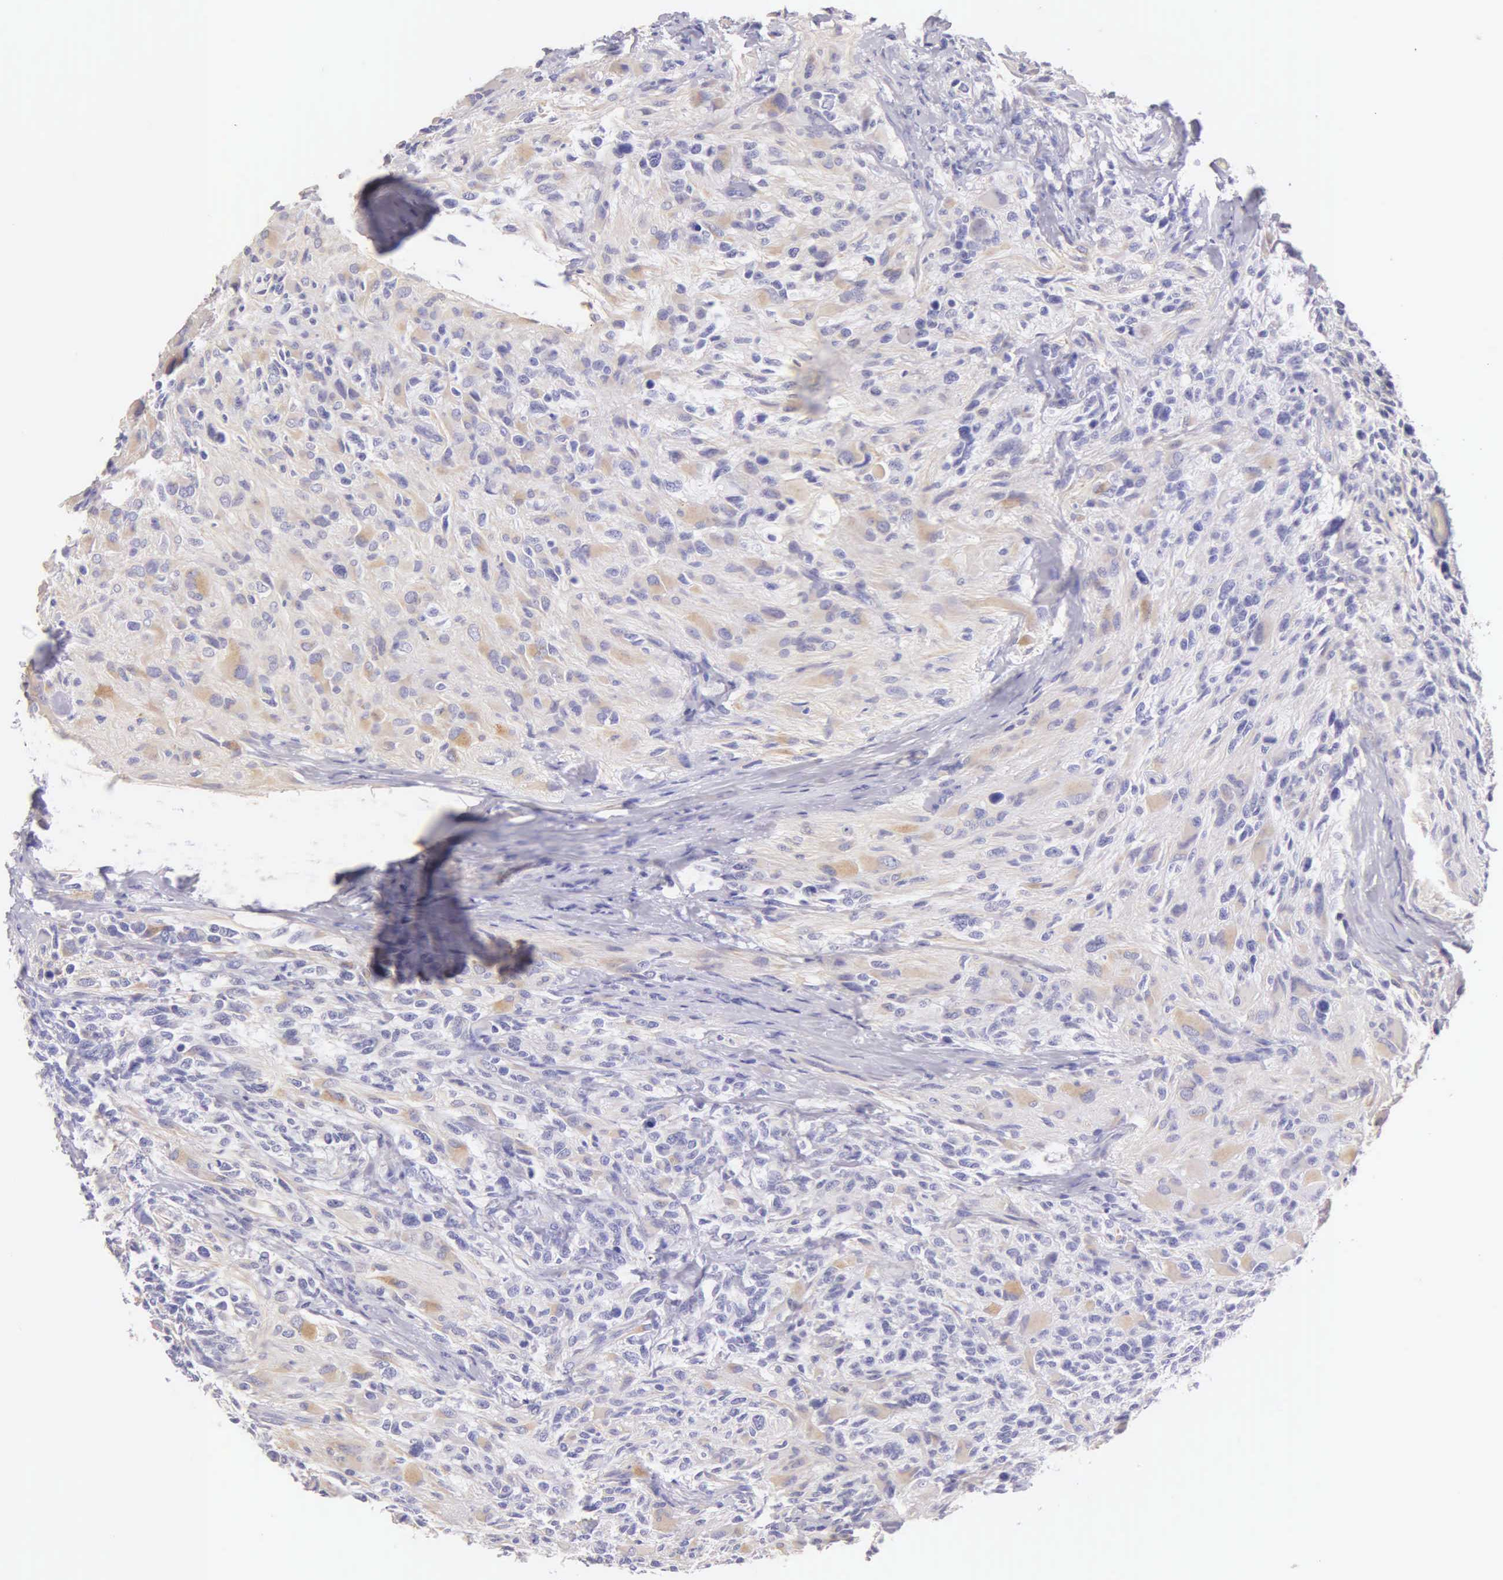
{"staining": {"intensity": "weak", "quantity": "<25%", "location": "cytoplasmic/membranous"}, "tissue": "glioma", "cell_type": "Tumor cells", "image_type": "cancer", "snomed": [{"axis": "morphology", "description": "Glioma, malignant, High grade"}, {"axis": "topography", "description": "Brain"}], "caption": "This is an immunohistochemistry image of human glioma. There is no positivity in tumor cells.", "gene": "KRT17", "patient": {"sex": "male", "age": 69}}